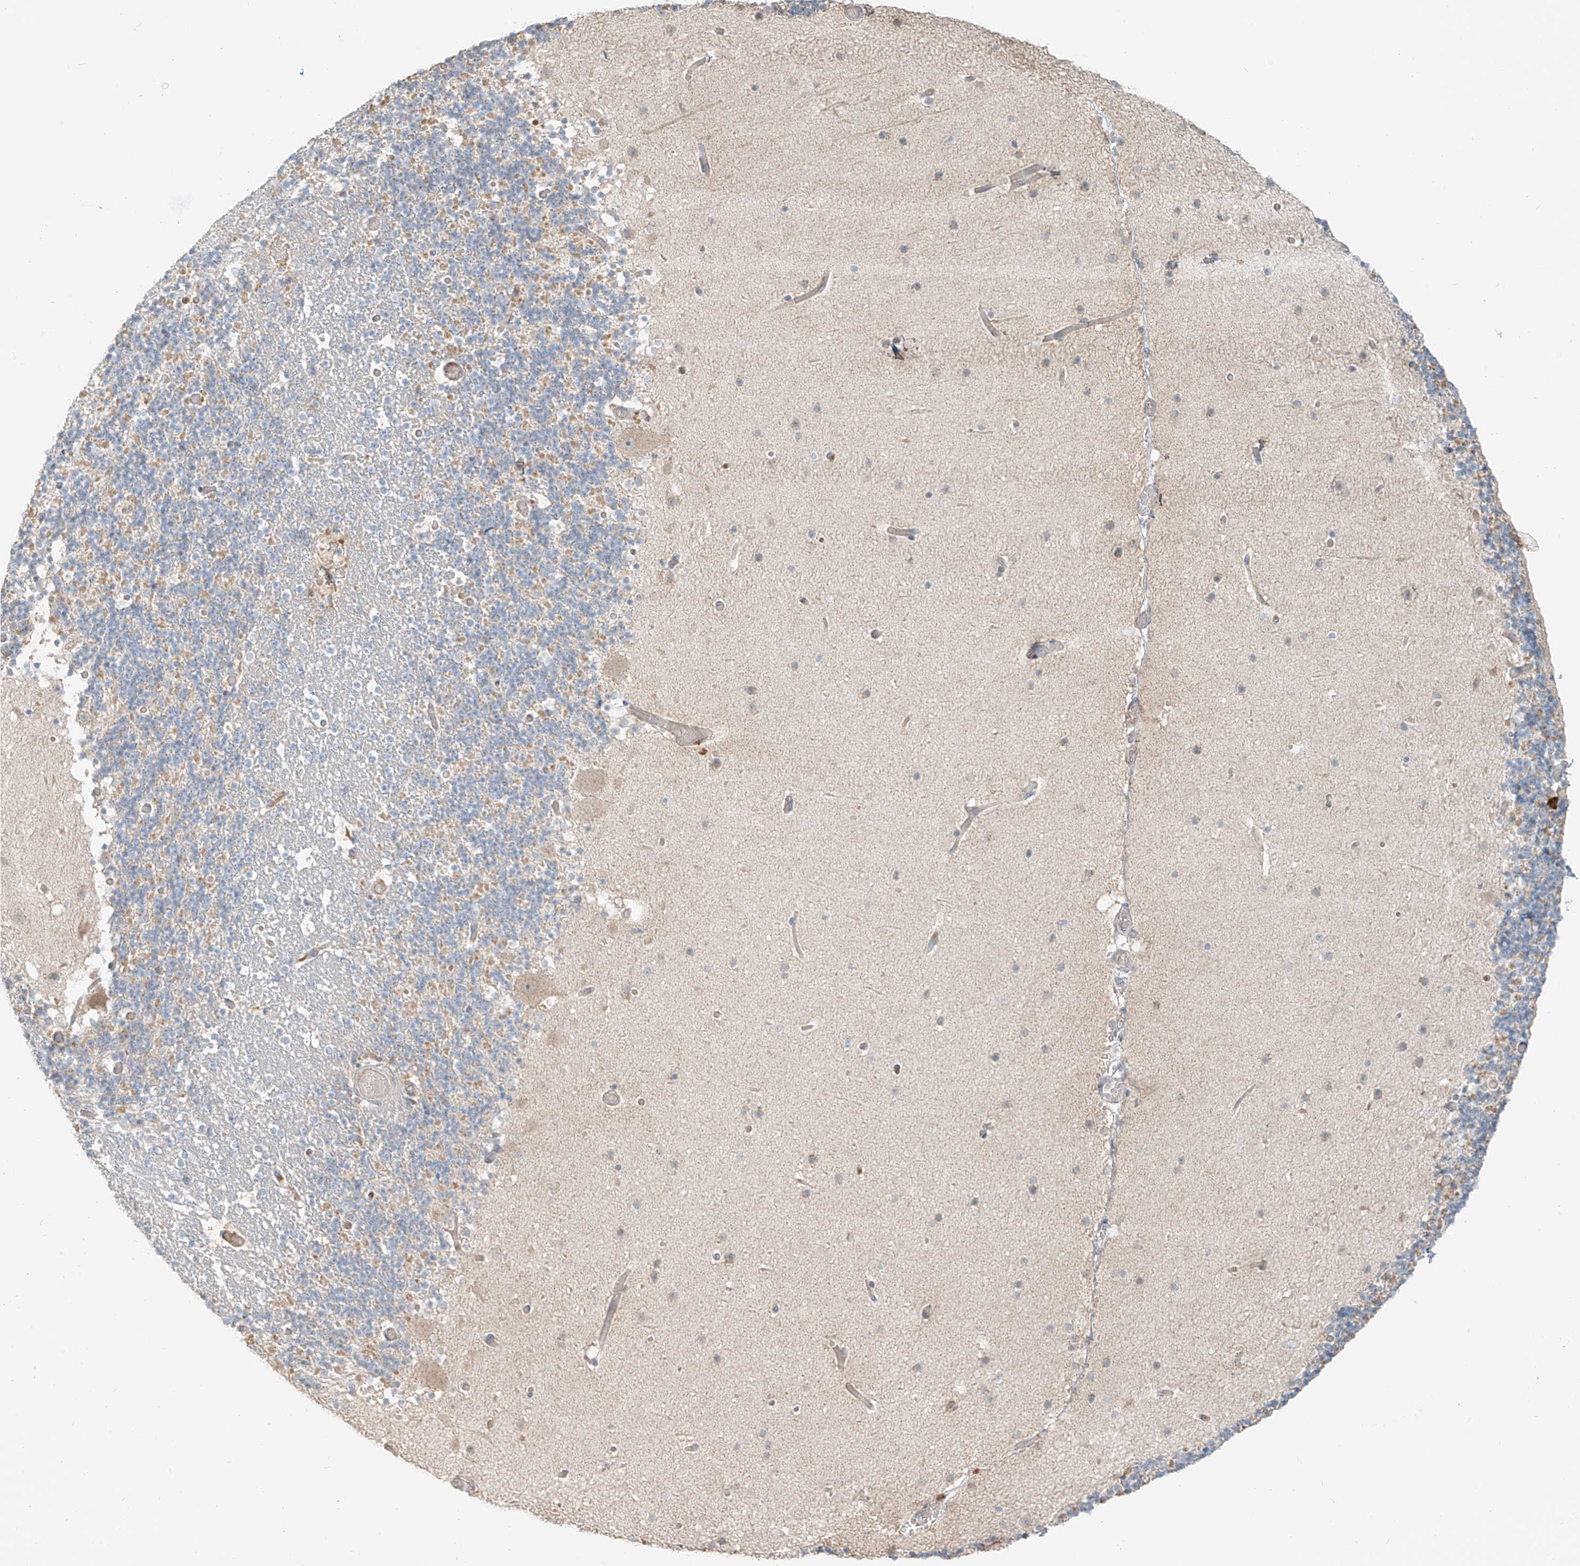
{"staining": {"intensity": "negative", "quantity": "none", "location": "none"}, "tissue": "cerebellum", "cell_type": "Cells in granular layer", "image_type": "normal", "snomed": [{"axis": "morphology", "description": "Normal tissue, NOS"}, {"axis": "topography", "description": "Cerebellum"}], "caption": "Cells in granular layer show no significant protein expression in benign cerebellum. (DAB (3,3'-diaminobenzidine) IHC with hematoxylin counter stain).", "gene": "FSTL1", "patient": {"sex": "male", "age": 57}}